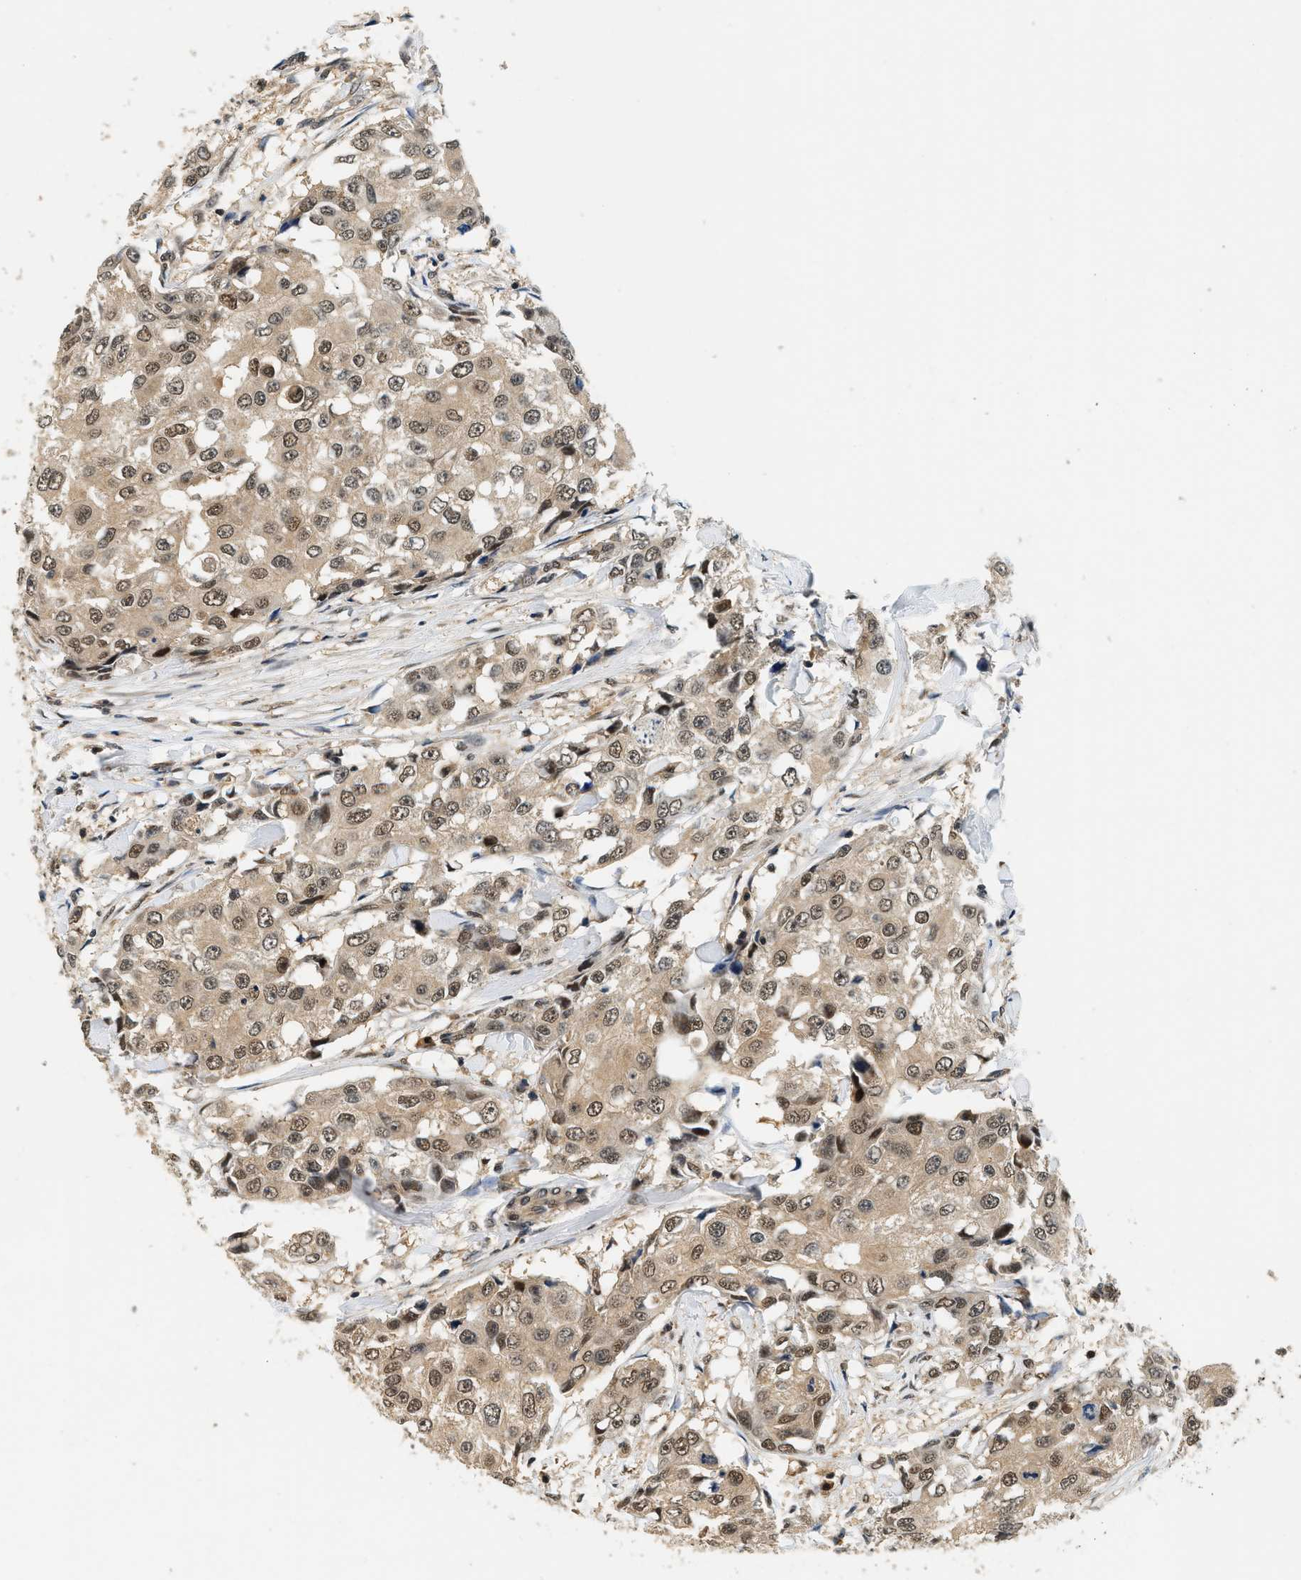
{"staining": {"intensity": "moderate", "quantity": ">75%", "location": "cytoplasmic/membranous,nuclear"}, "tissue": "breast cancer", "cell_type": "Tumor cells", "image_type": "cancer", "snomed": [{"axis": "morphology", "description": "Duct carcinoma"}, {"axis": "topography", "description": "Breast"}], "caption": "Moderate cytoplasmic/membranous and nuclear expression for a protein is seen in about >75% of tumor cells of breast intraductal carcinoma using immunohistochemistry (IHC).", "gene": "PSMD3", "patient": {"sex": "female", "age": 27}}